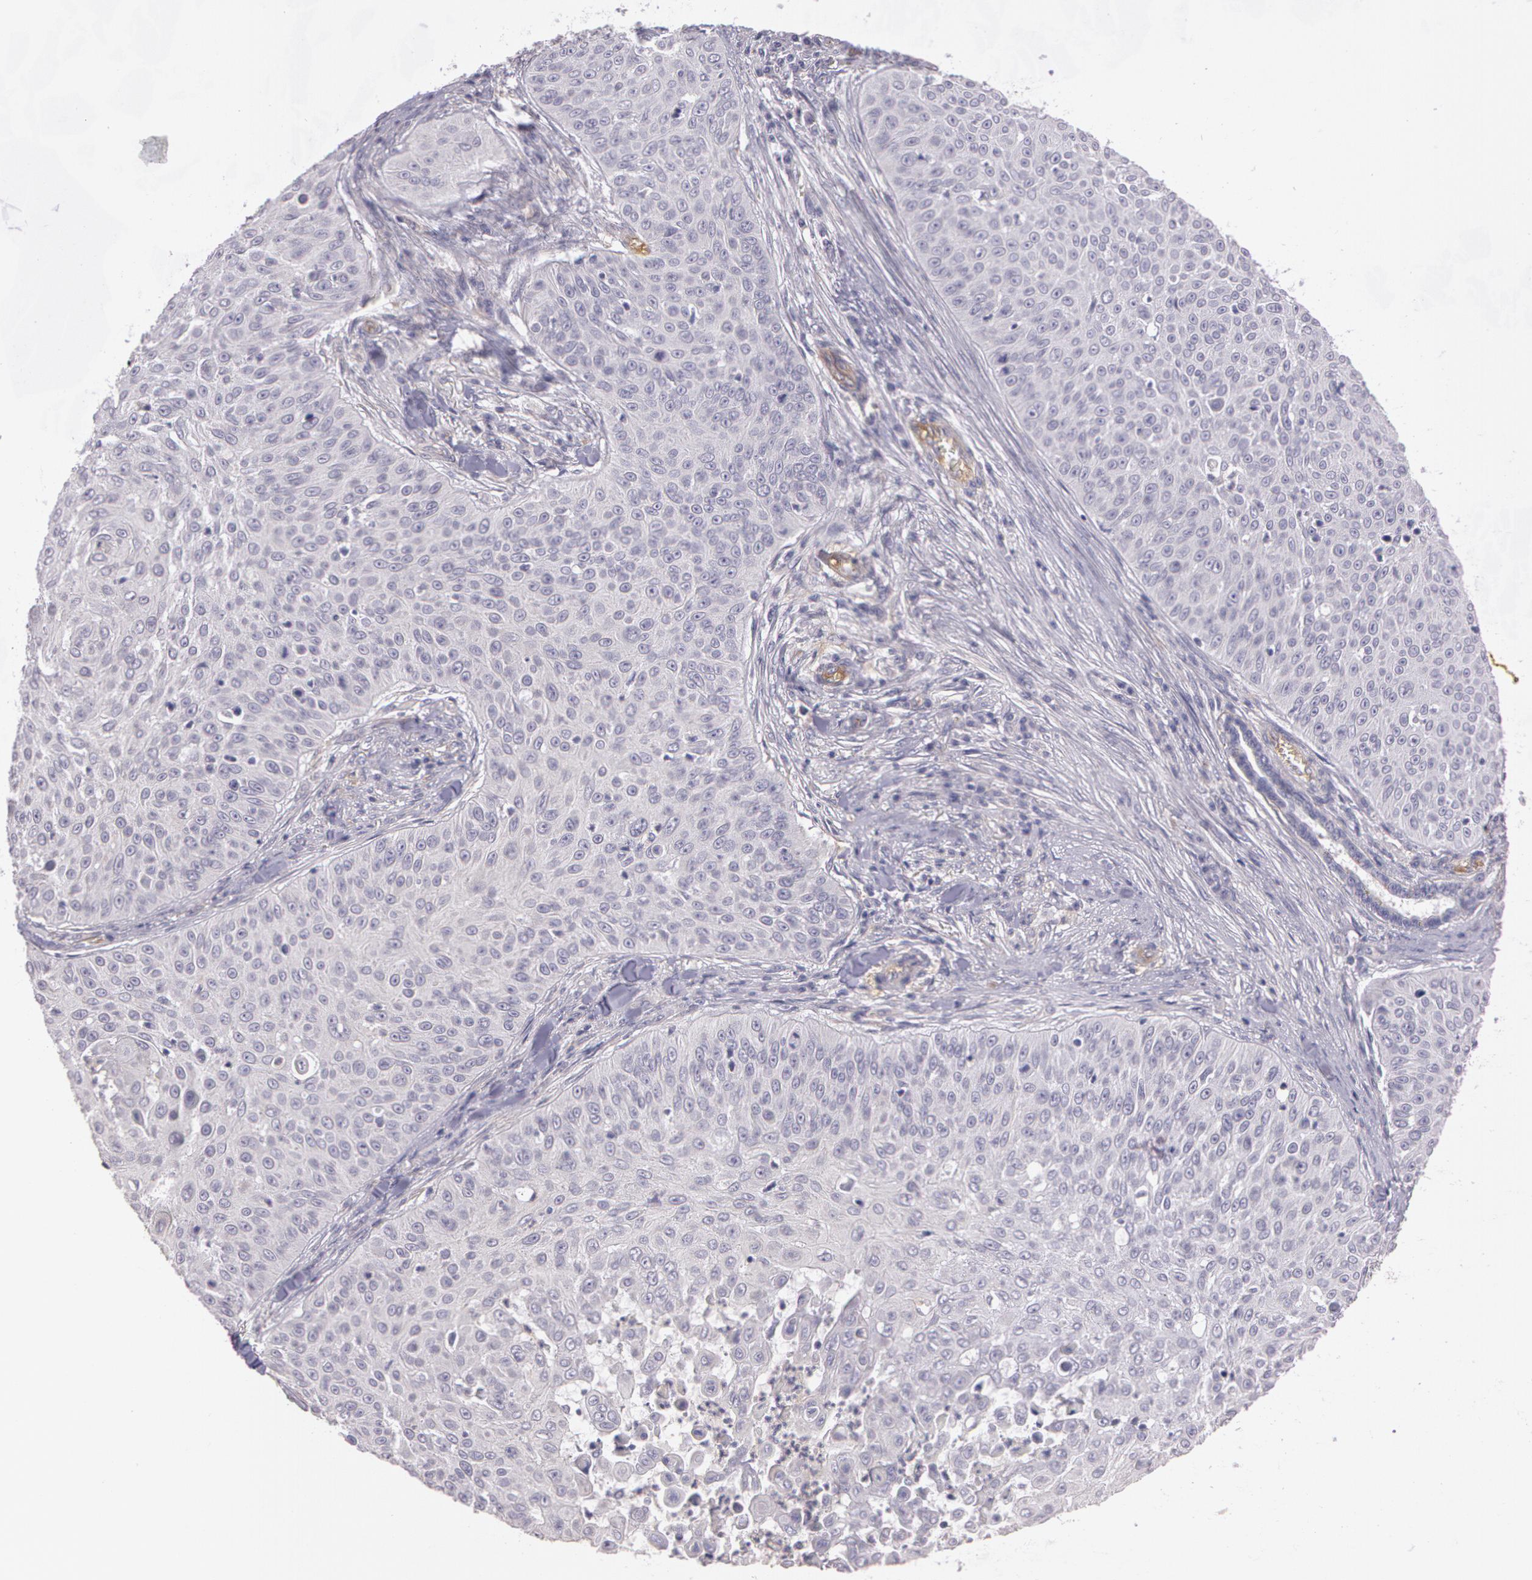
{"staining": {"intensity": "negative", "quantity": "none", "location": "none"}, "tissue": "skin cancer", "cell_type": "Tumor cells", "image_type": "cancer", "snomed": [{"axis": "morphology", "description": "Squamous cell carcinoma, NOS"}, {"axis": "topography", "description": "Skin"}], "caption": "Squamous cell carcinoma (skin) was stained to show a protein in brown. There is no significant staining in tumor cells. The staining was performed using DAB (3,3'-diaminobenzidine) to visualize the protein expression in brown, while the nuclei were stained in blue with hematoxylin (Magnification: 20x).", "gene": "G2E3", "patient": {"sex": "male", "age": 82}}